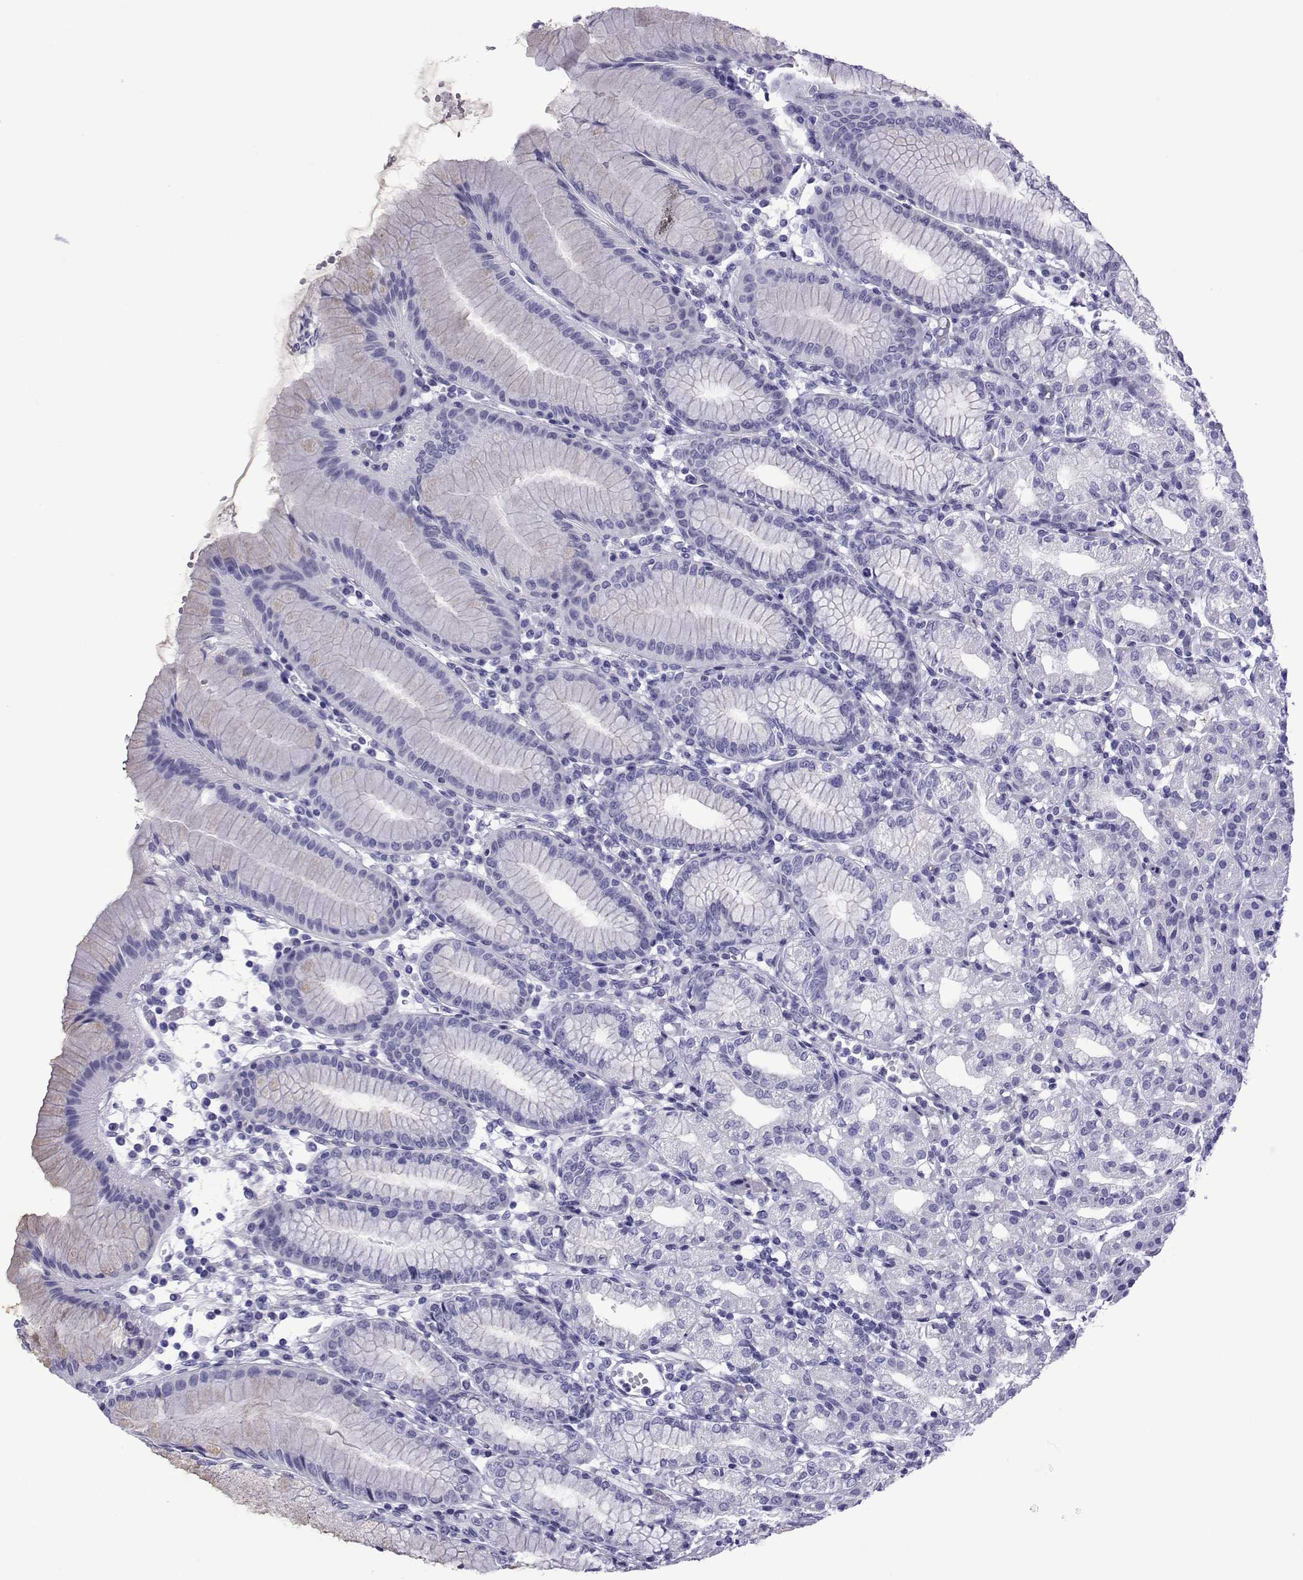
{"staining": {"intensity": "negative", "quantity": "none", "location": "none"}, "tissue": "stomach", "cell_type": "Glandular cells", "image_type": "normal", "snomed": [{"axis": "morphology", "description": "Normal tissue, NOS"}, {"axis": "topography", "description": "Skeletal muscle"}, {"axis": "topography", "description": "Stomach"}], "caption": "A photomicrograph of stomach stained for a protein shows no brown staining in glandular cells. The staining is performed using DAB (3,3'-diaminobenzidine) brown chromogen with nuclei counter-stained in using hematoxylin.", "gene": "SPANXA1", "patient": {"sex": "female", "age": 57}}